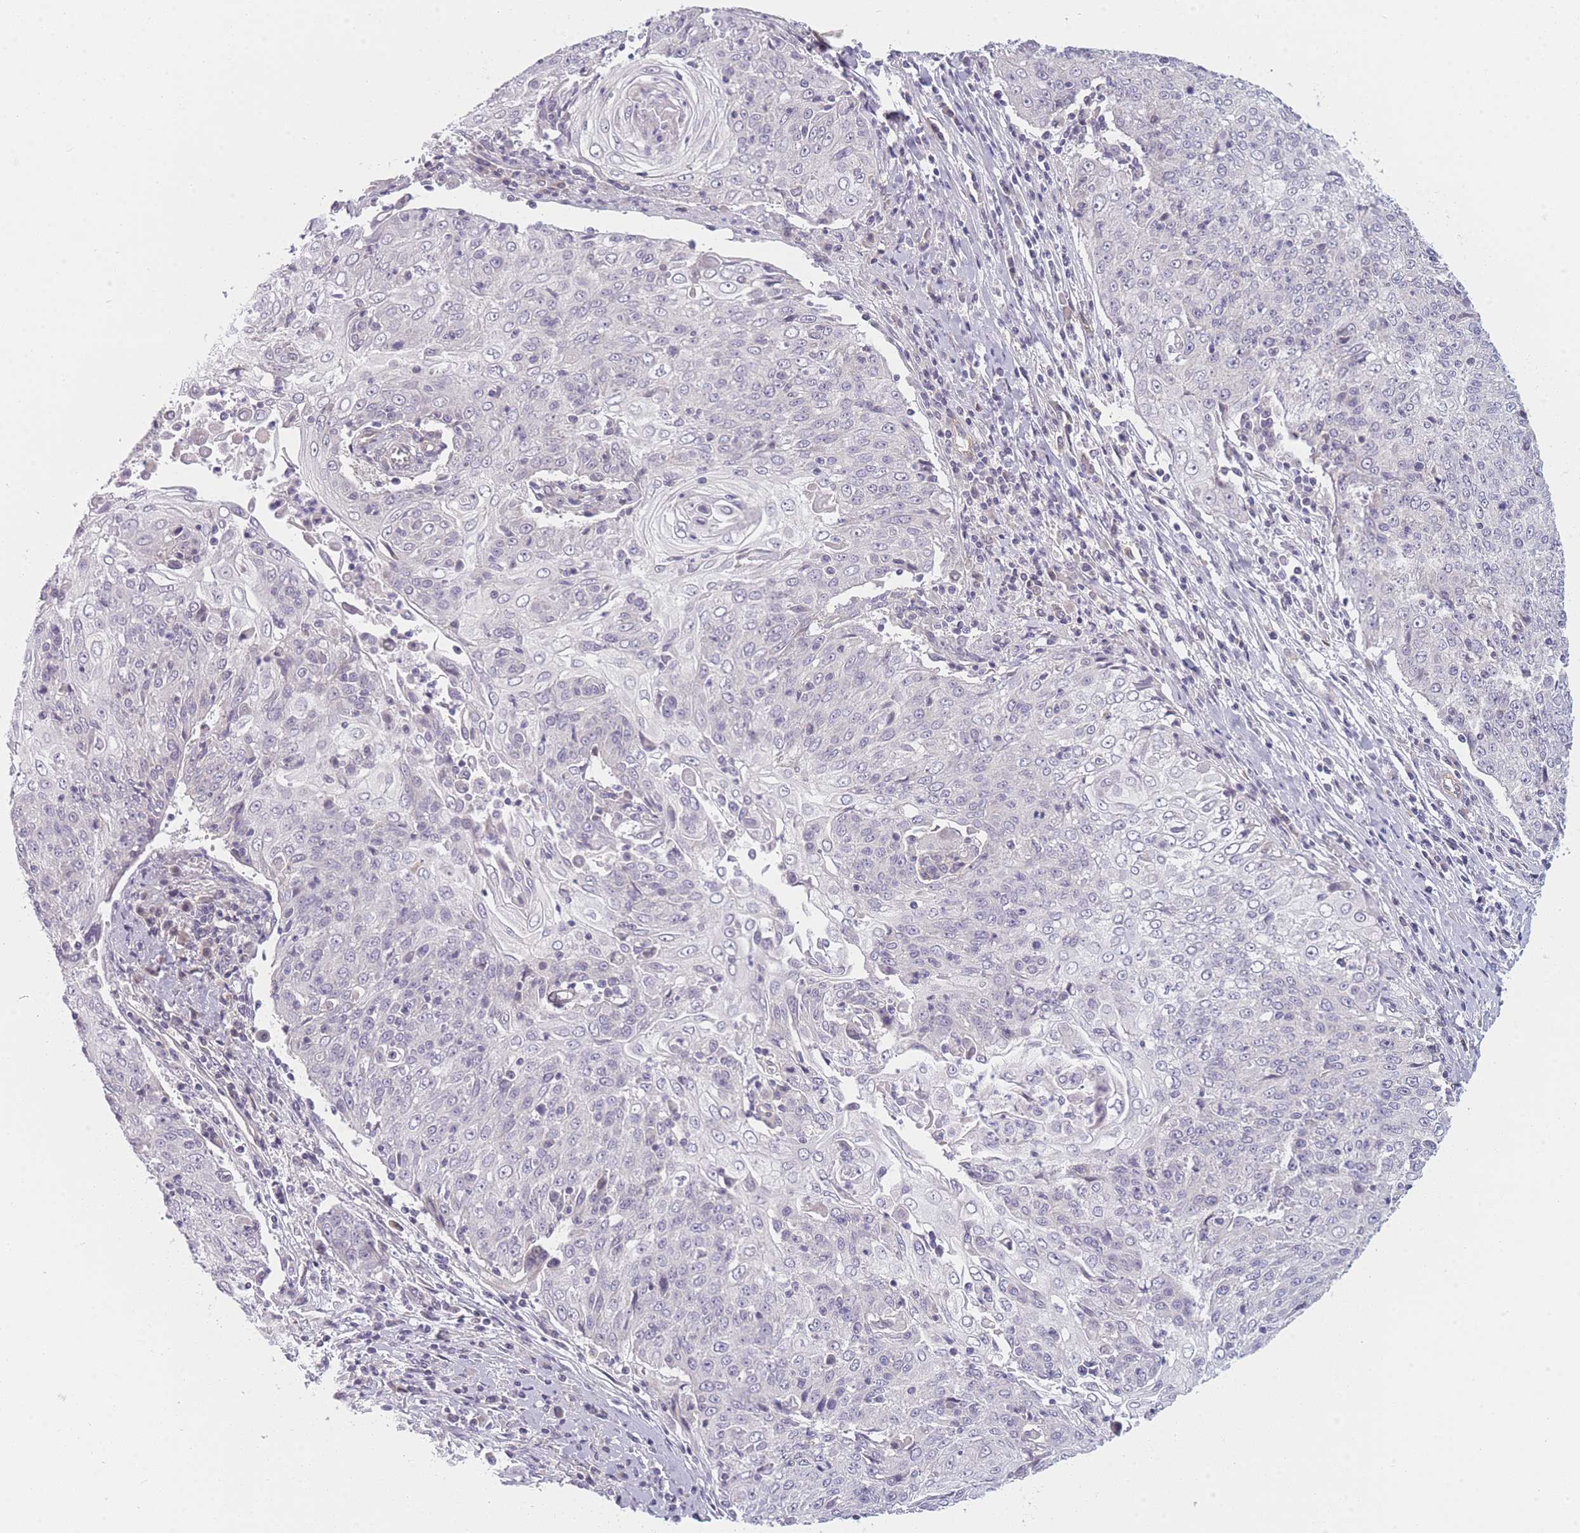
{"staining": {"intensity": "negative", "quantity": "none", "location": "none"}, "tissue": "cervical cancer", "cell_type": "Tumor cells", "image_type": "cancer", "snomed": [{"axis": "morphology", "description": "Squamous cell carcinoma, NOS"}, {"axis": "topography", "description": "Cervix"}], "caption": "The immunohistochemistry image has no significant positivity in tumor cells of cervical cancer (squamous cell carcinoma) tissue.", "gene": "SLC7A6", "patient": {"sex": "female", "age": 48}}